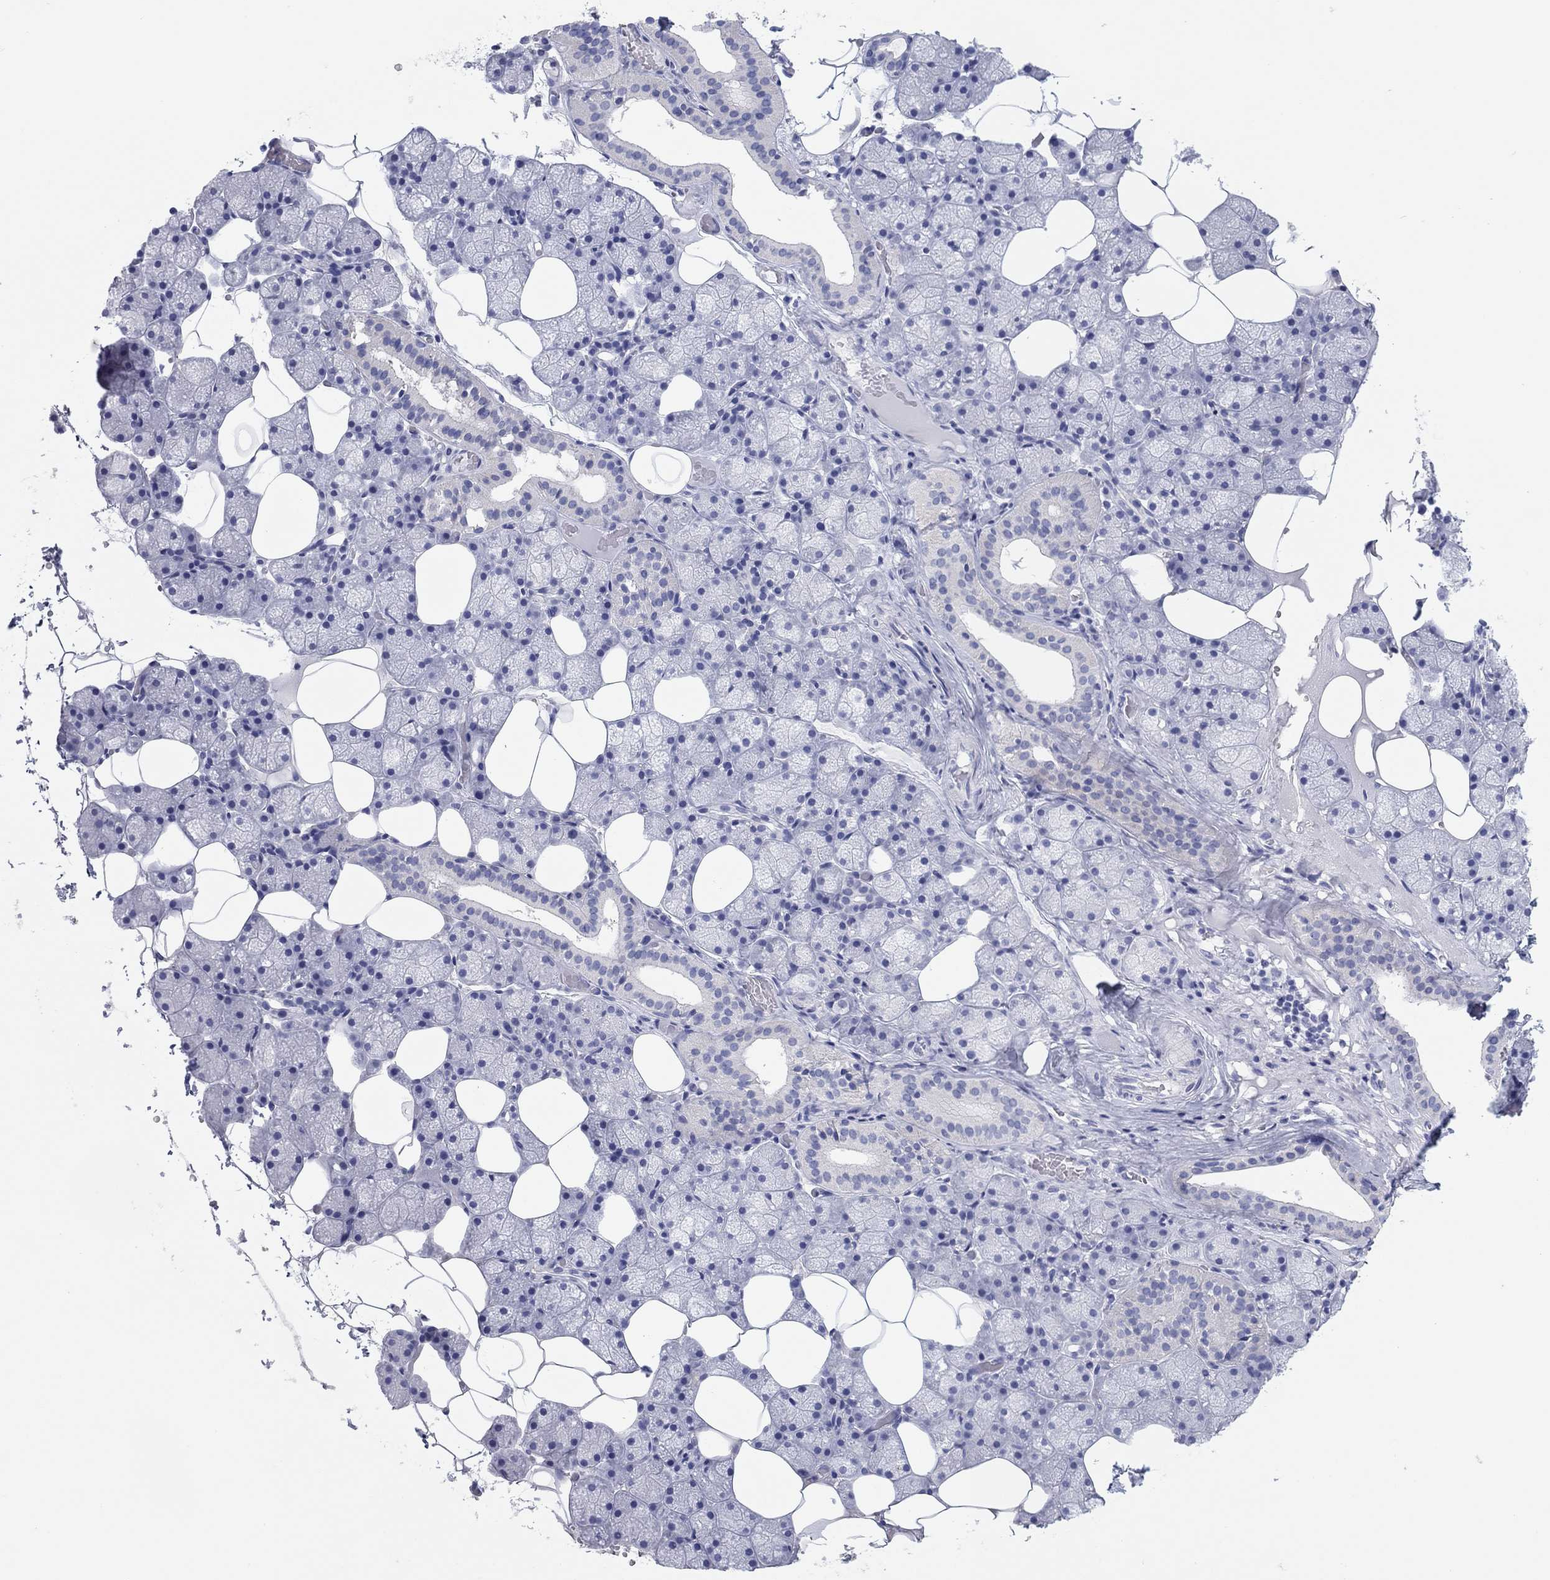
{"staining": {"intensity": "weak", "quantity": "<25%", "location": "cytoplasmic/membranous,nuclear"}, "tissue": "salivary gland", "cell_type": "Glandular cells", "image_type": "normal", "snomed": [{"axis": "morphology", "description": "Normal tissue, NOS"}, {"axis": "topography", "description": "Salivary gland"}], "caption": "DAB immunohistochemical staining of benign human salivary gland displays no significant expression in glandular cells.", "gene": "CPNE6", "patient": {"sex": "male", "age": 38}}